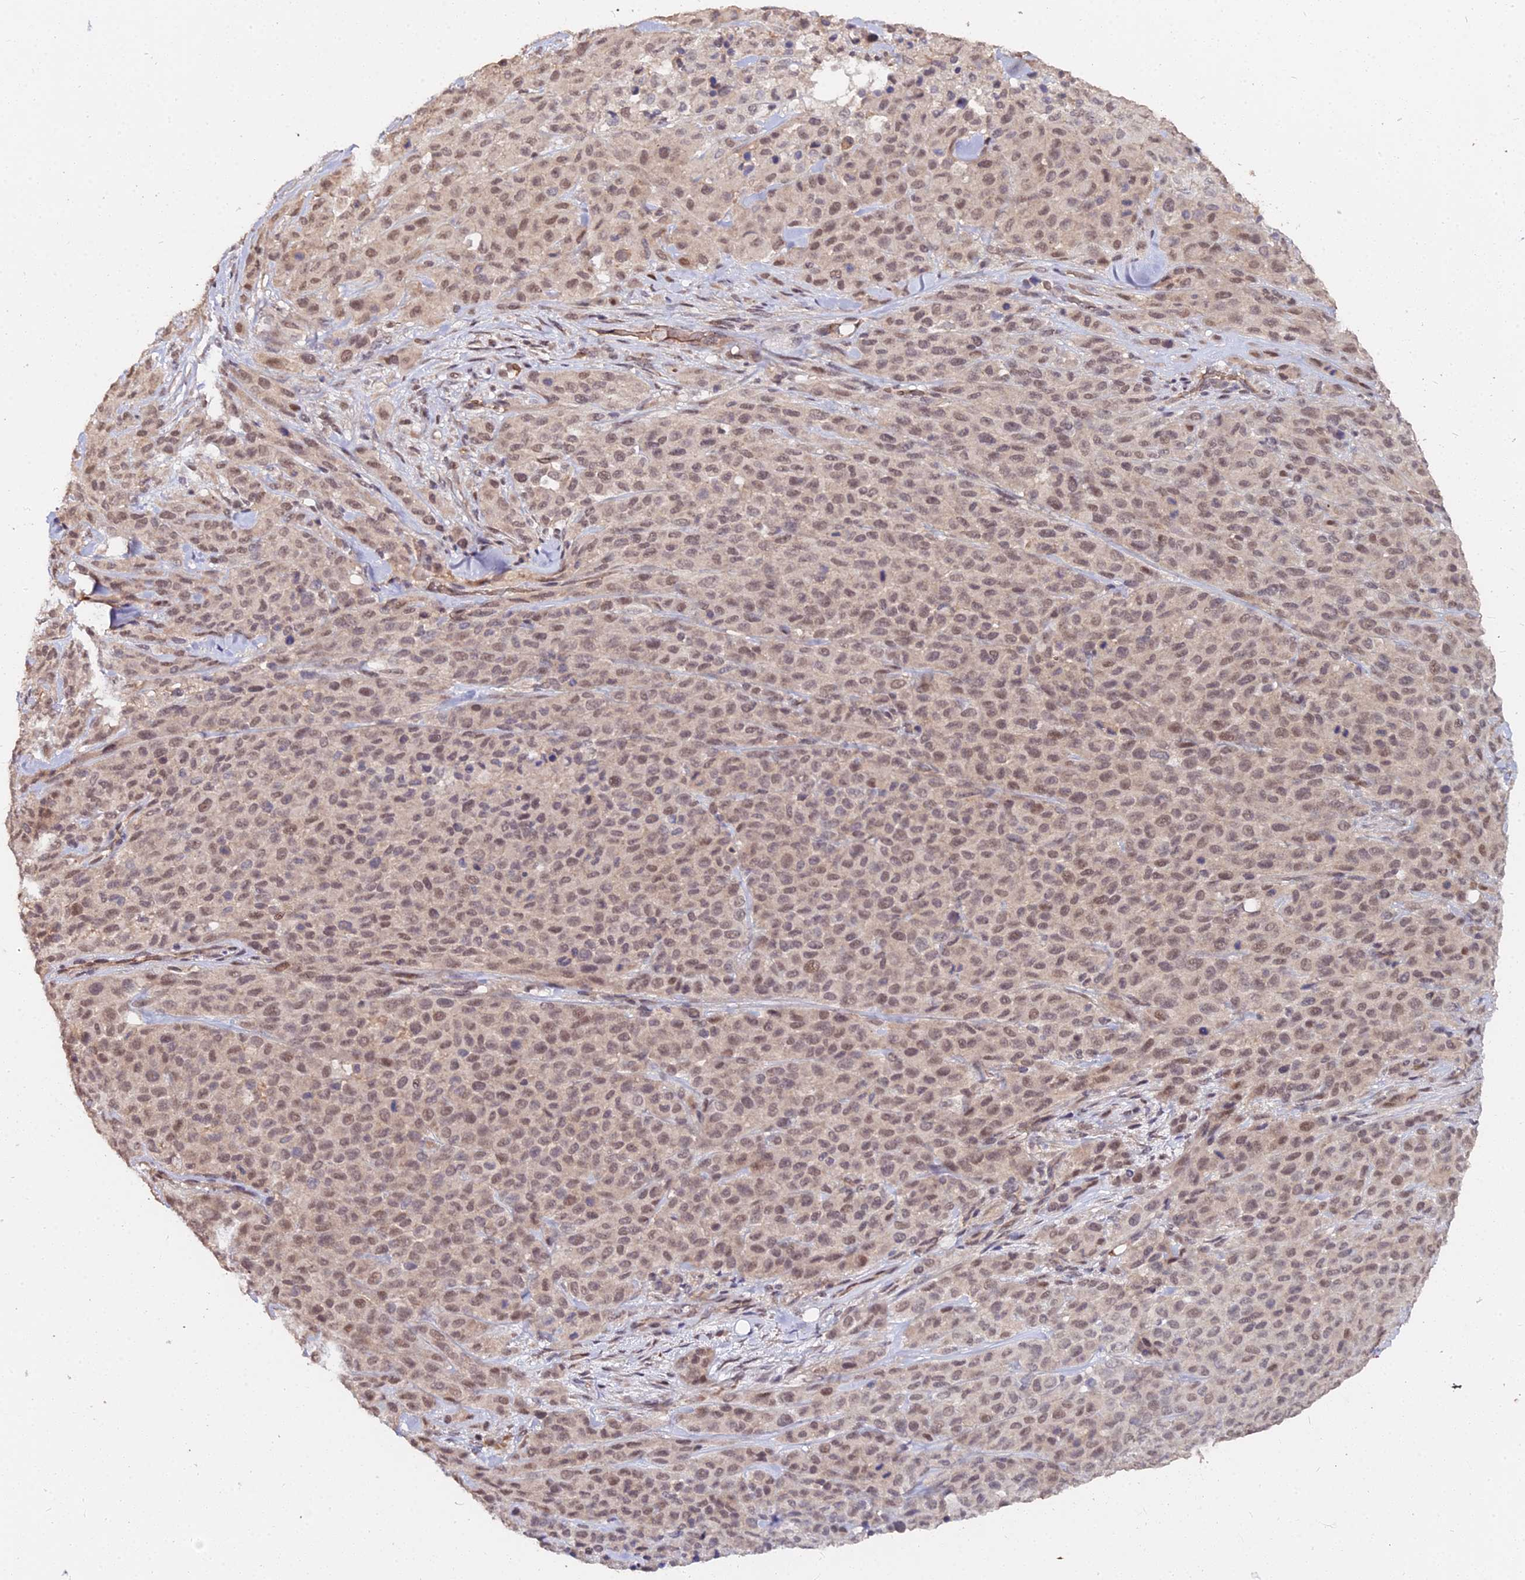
{"staining": {"intensity": "weak", "quantity": ">75%", "location": "nuclear"}, "tissue": "melanoma", "cell_type": "Tumor cells", "image_type": "cancer", "snomed": [{"axis": "morphology", "description": "Malignant melanoma, Metastatic site"}, {"axis": "topography", "description": "Skin"}], "caption": "Human malignant melanoma (metastatic site) stained with a protein marker shows weak staining in tumor cells.", "gene": "ZDBF2", "patient": {"sex": "female", "age": 81}}